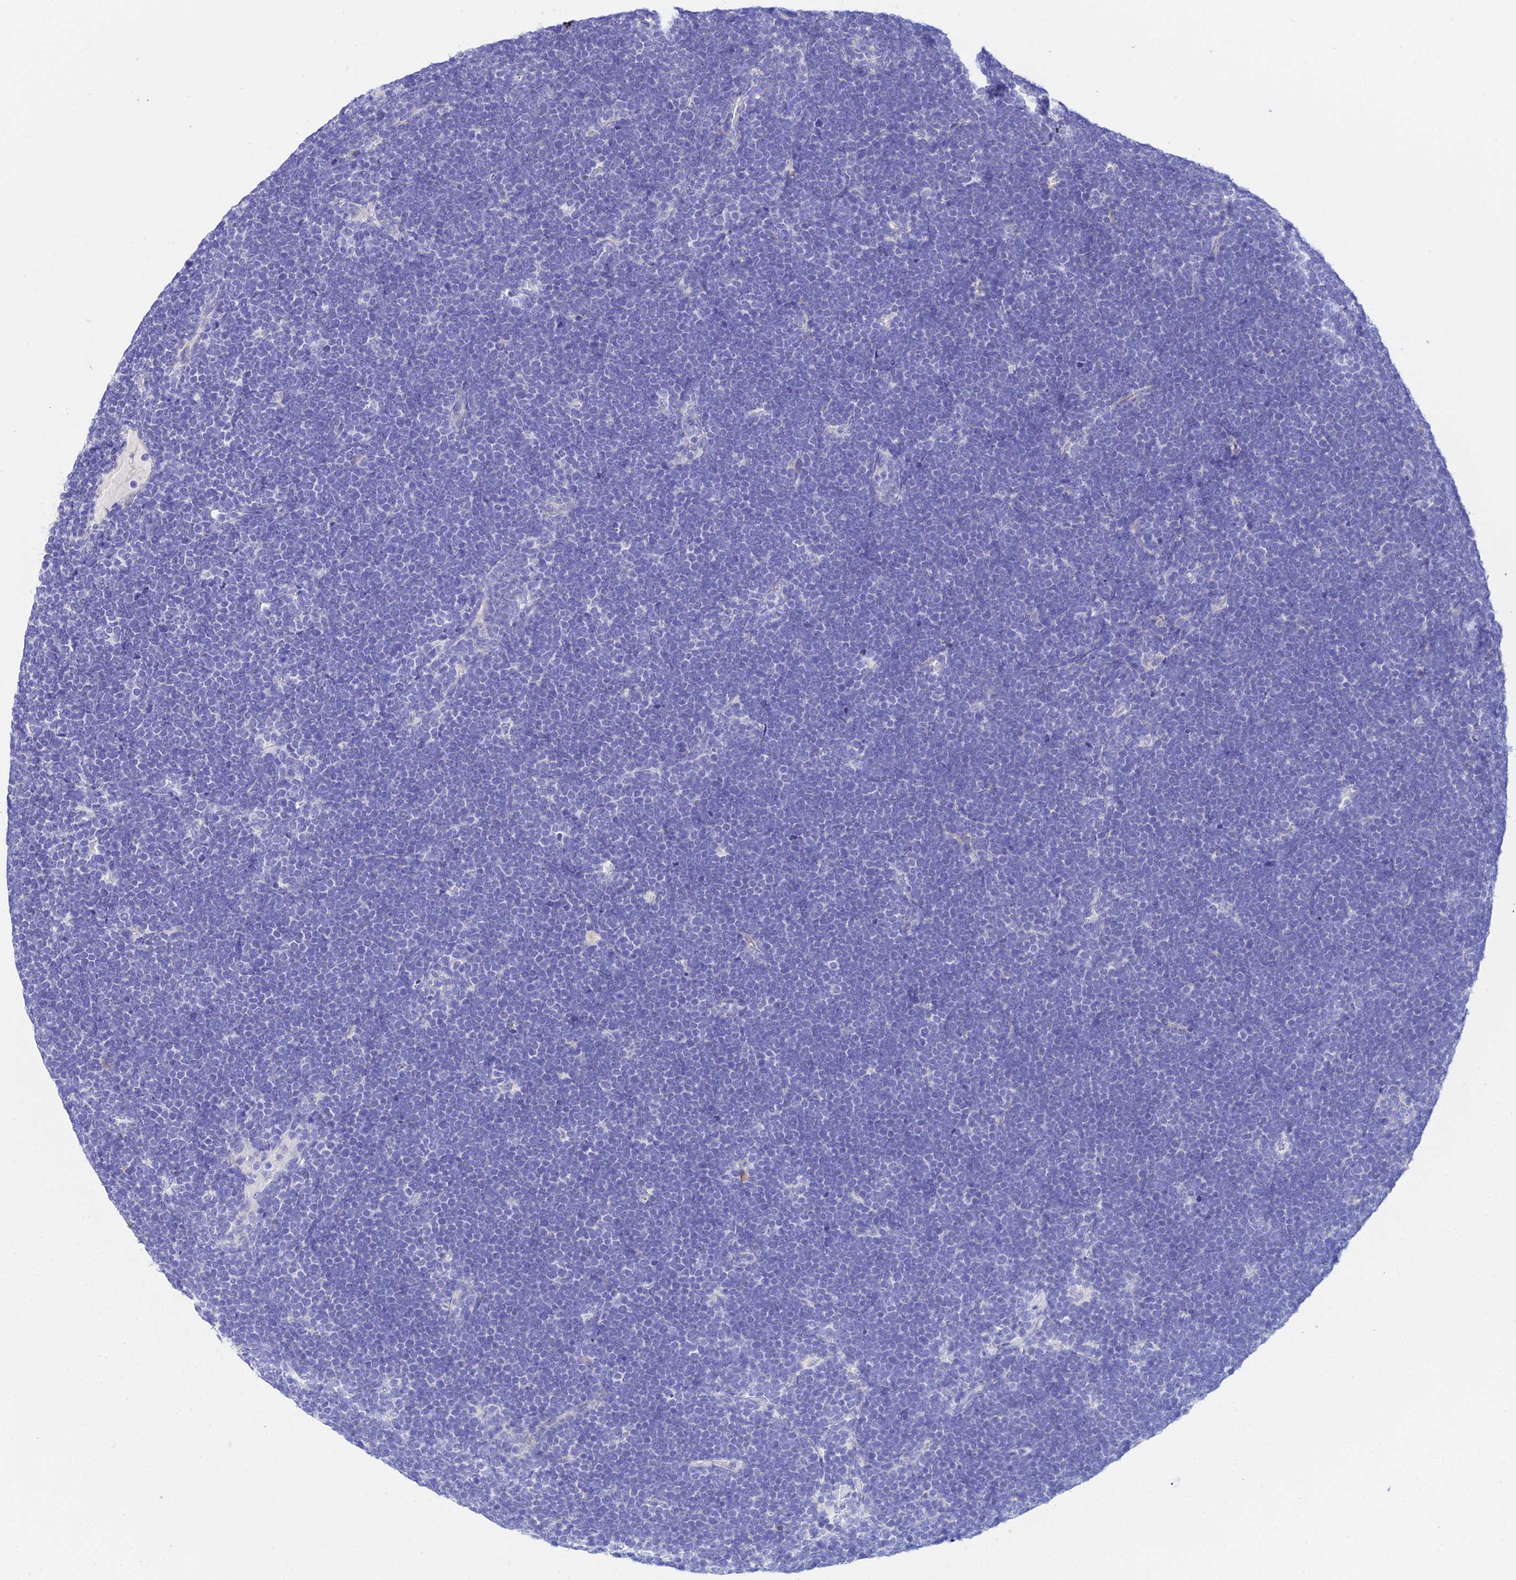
{"staining": {"intensity": "negative", "quantity": "none", "location": "none"}, "tissue": "lymphoma", "cell_type": "Tumor cells", "image_type": "cancer", "snomed": [{"axis": "morphology", "description": "Malignant lymphoma, non-Hodgkin's type, High grade"}, {"axis": "topography", "description": "Lymph node"}], "caption": "Immunohistochemistry (IHC) histopathology image of malignant lymphoma, non-Hodgkin's type (high-grade) stained for a protein (brown), which demonstrates no staining in tumor cells.", "gene": "CEP41", "patient": {"sex": "male", "age": 13}}